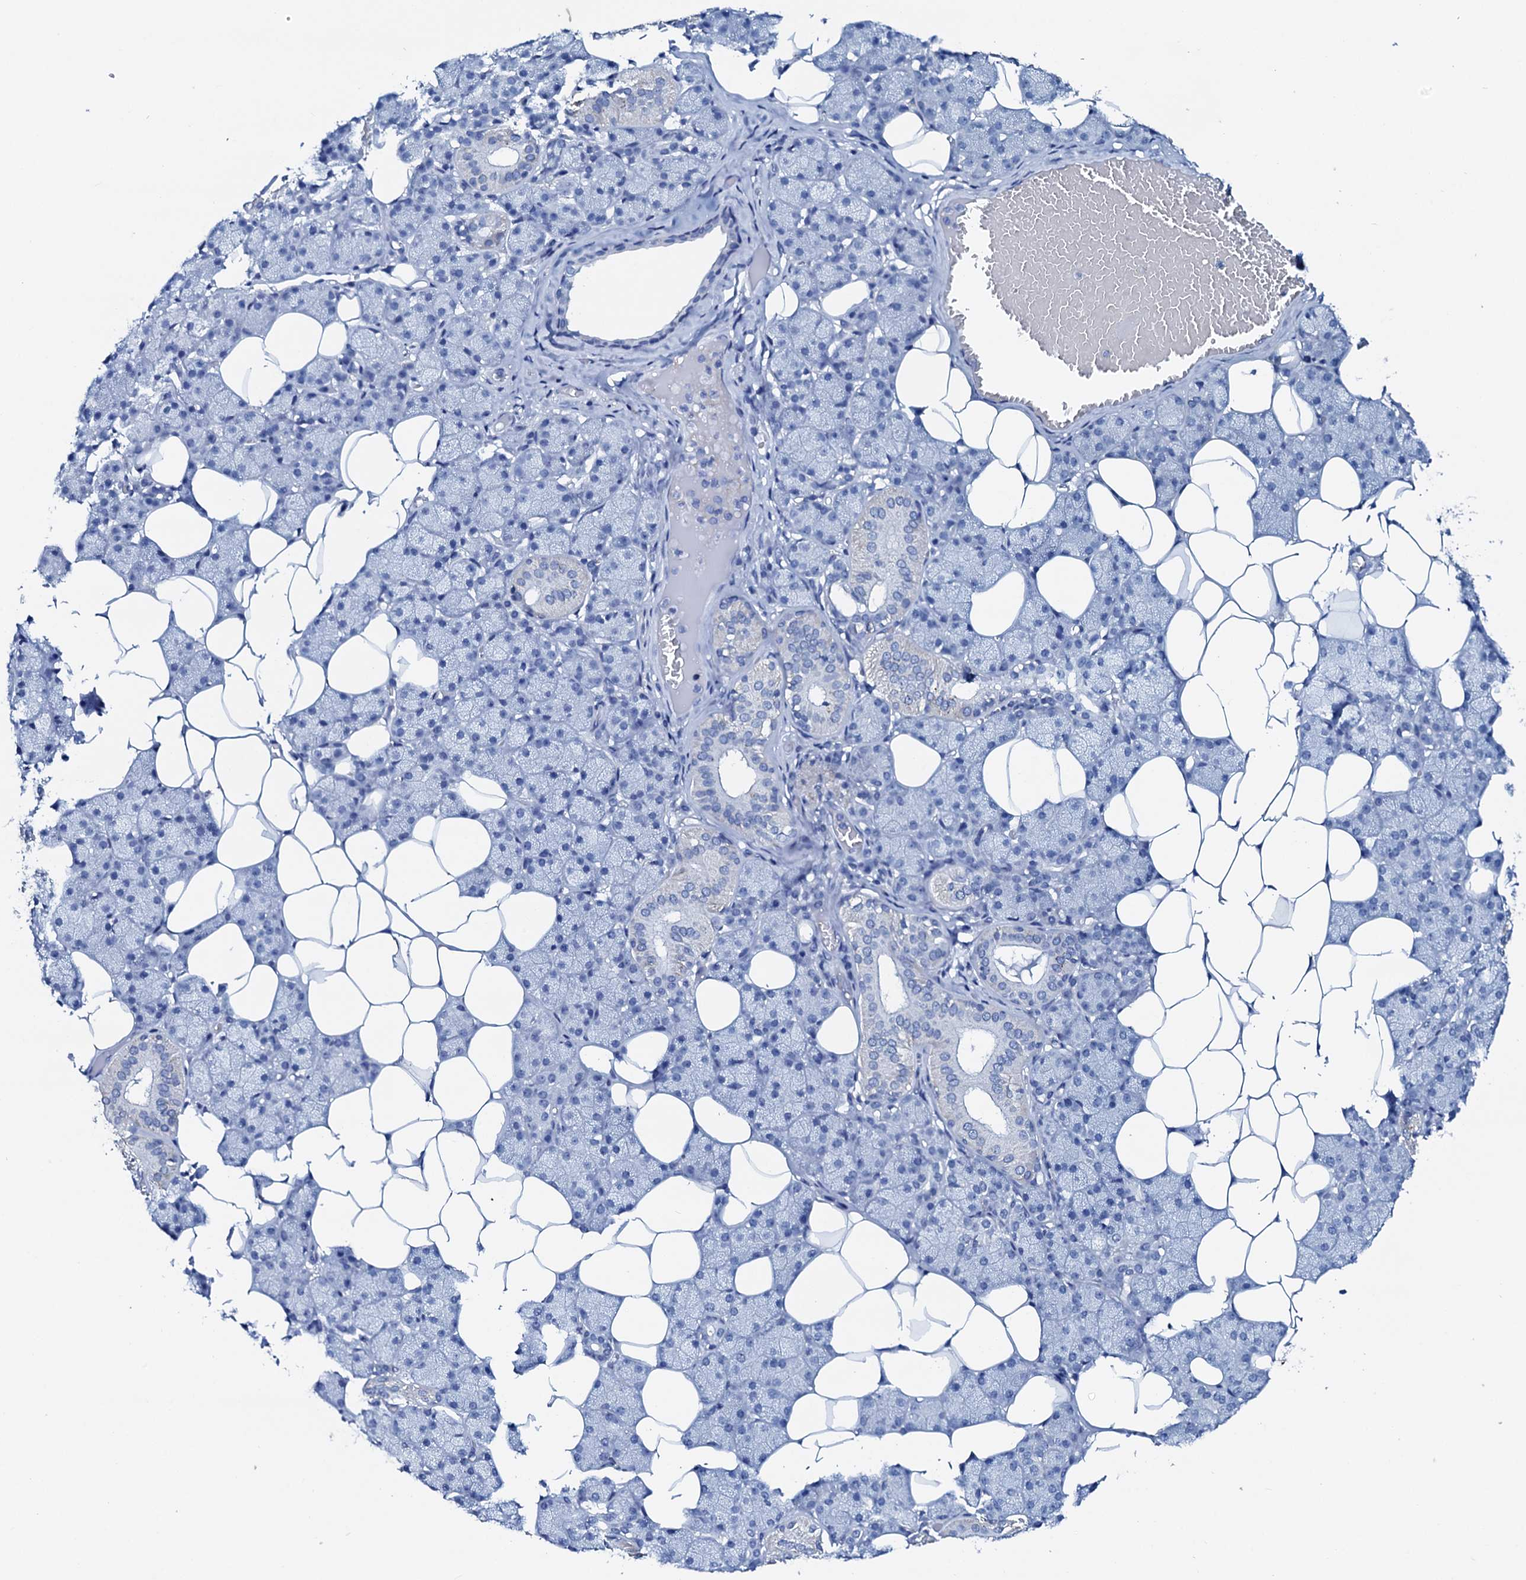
{"staining": {"intensity": "negative", "quantity": "none", "location": "none"}, "tissue": "salivary gland", "cell_type": "Glandular cells", "image_type": "normal", "snomed": [{"axis": "morphology", "description": "Normal tissue, NOS"}, {"axis": "topography", "description": "Salivary gland"}], "caption": "Salivary gland stained for a protein using IHC exhibits no positivity glandular cells.", "gene": "AMER2", "patient": {"sex": "female", "age": 33}}